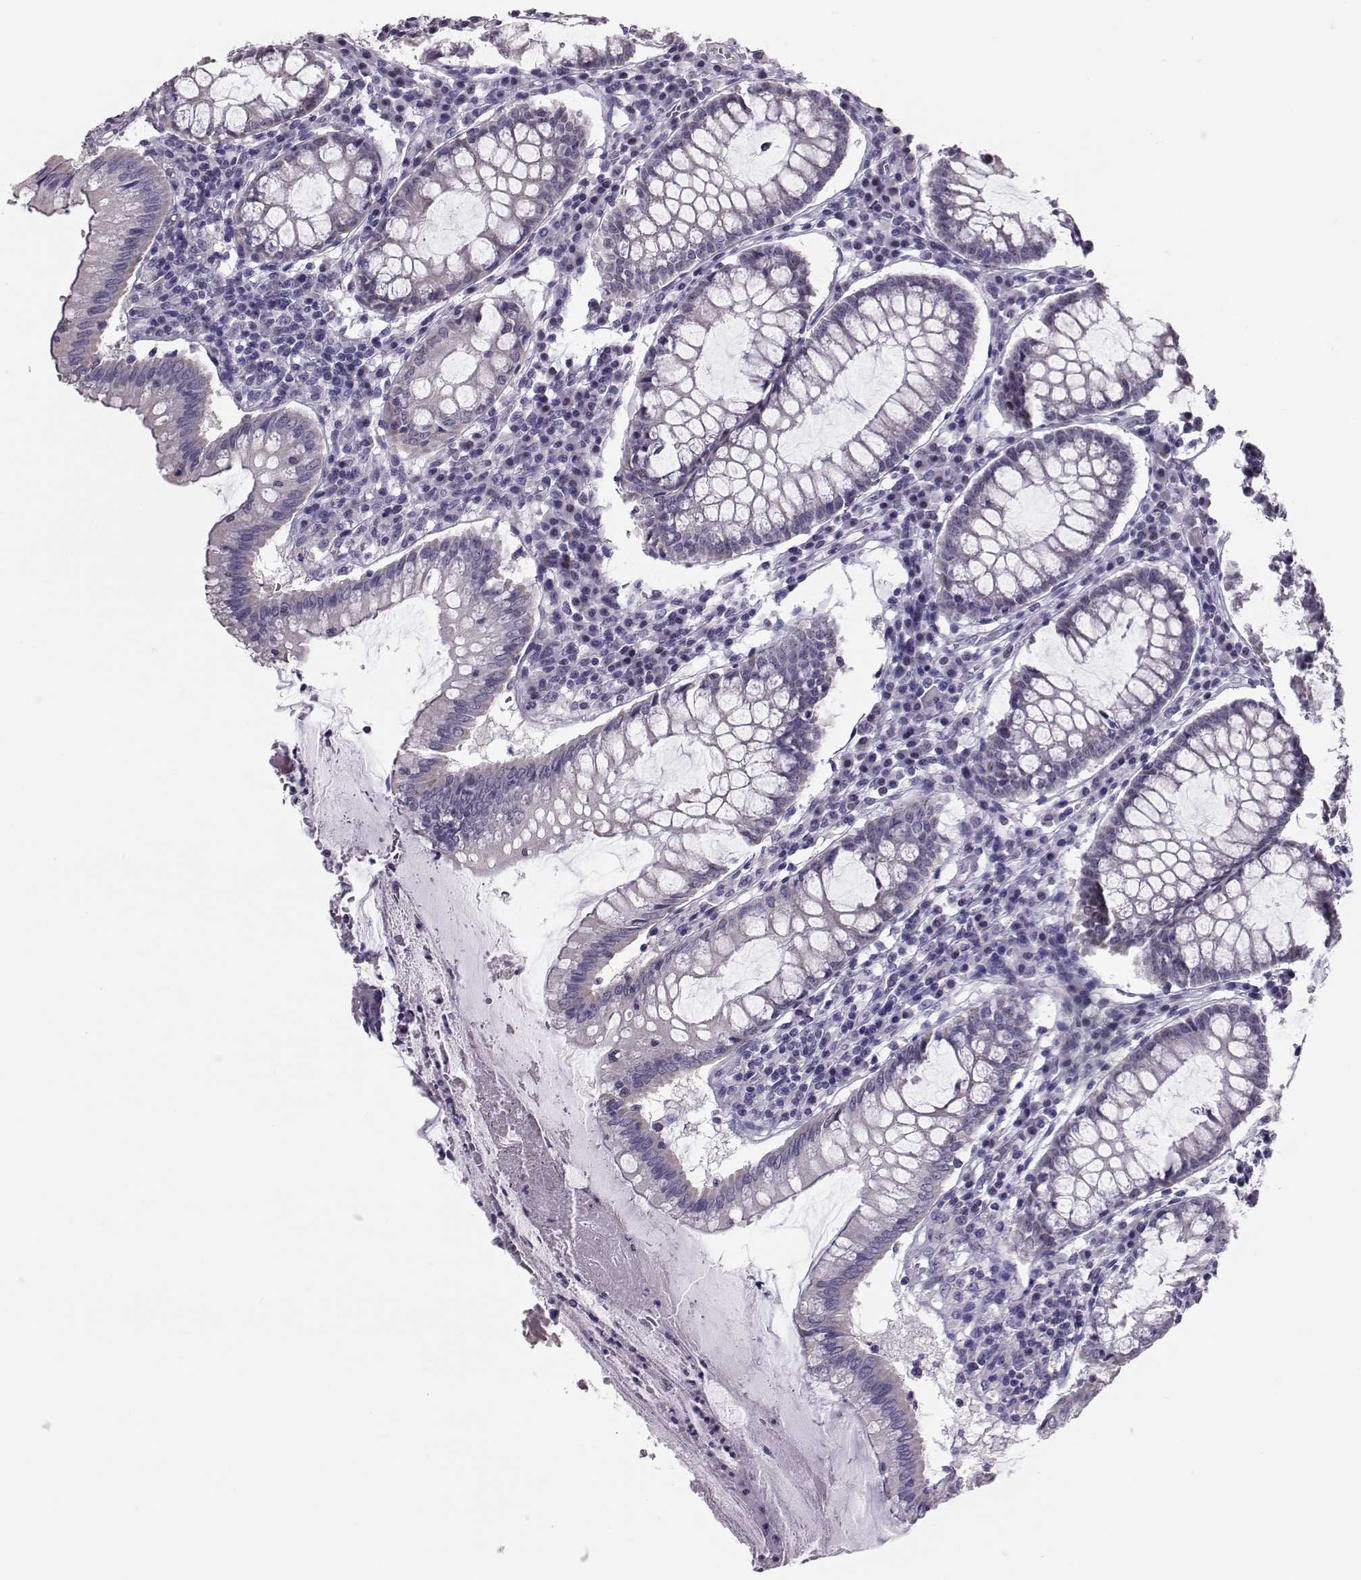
{"staining": {"intensity": "negative", "quantity": "none", "location": "none"}, "tissue": "colorectal cancer", "cell_type": "Tumor cells", "image_type": "cancer", "snomed": [{"axis": "morphology", "description": "Adenocarcinoma, NOS"}, {"axis": "topography", "description": "Colon"}], "caption": "Immunohistochemistry (IHC) photomicrograph of neoplastic tissue: human colorectal cancer stained with DAB (3,3'-diaminobenzidine) reveals no significant protein staining in tumor cells.", "gene": "DNAAF1", "patient": {"sex": "female", "age": 70}}